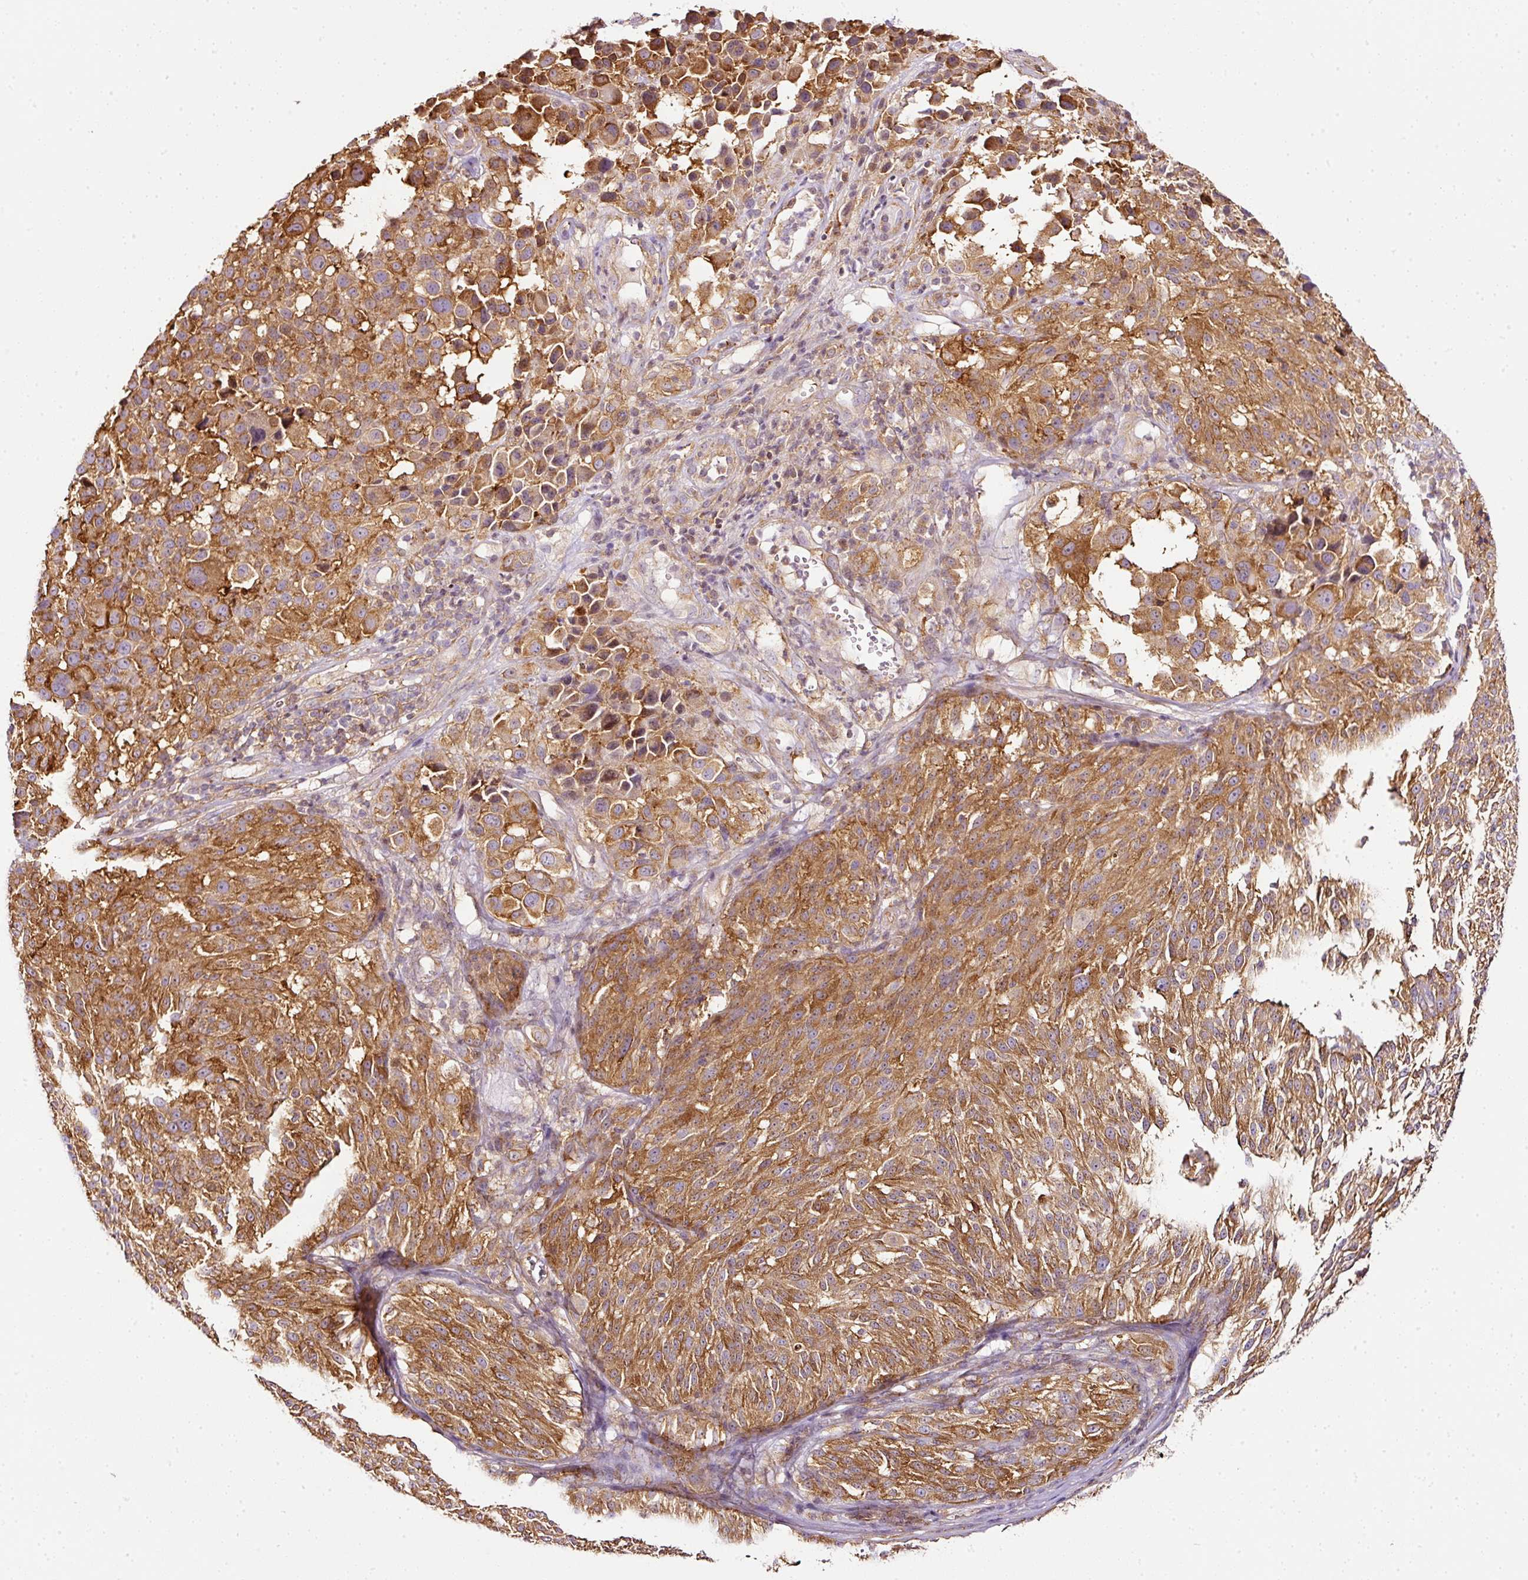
{"staining": {"intensity": "moderate", "quantity": ">75%", "location": "cytoplasmic/membranous"}, "tissue": "melanoma", "cell_type": "Tumor cells", "image_type": "cancer", "snomed": [{"axis": "morphology", "description": "Malignant melanoma, NOS"}, {"axis": "topography", "description": "Skin of trunk"}], "caption": "Immunohistochemical staining of human malignant melanoma displays moderate cytoplasmic/membranous protein positivity in about >75% of tumor cells.", "gene": "SCNM1", "patient": {"sex": "male", "age": 71}}